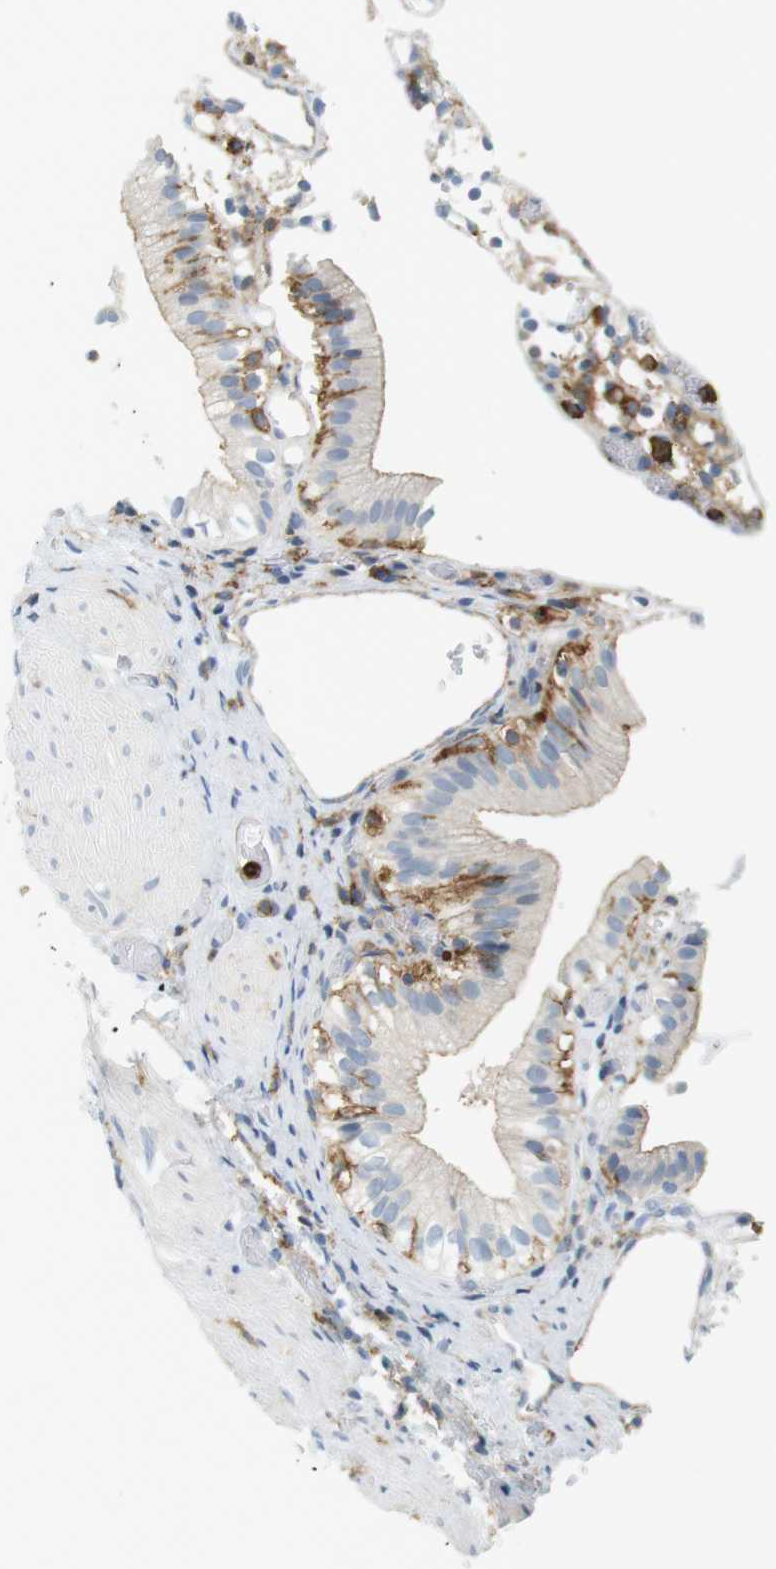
{"staining": {"intensity": "negative", "quantity": "none", "location": "none"}, "tissue": "gallbladder", "cell_type": "Glandular cells", "image_type": "normal", "snomed": [{"axis": "morphology", "description": "Normal tissue, NOS"}, {"axis": "topography", "description": "Gallbladder"}], "caption": "This micrograph is of unremarkable gallbladder stained with immunohistochemistry to label a protein in brown with the nuclei are counter-stained blue. There is no expression in glandular cells. (Immunohistochemistry (ihc), brightfield microscopy, high magnification).", "gene": "SIRPA", "patient": {"sex": "male", "age": 65}}